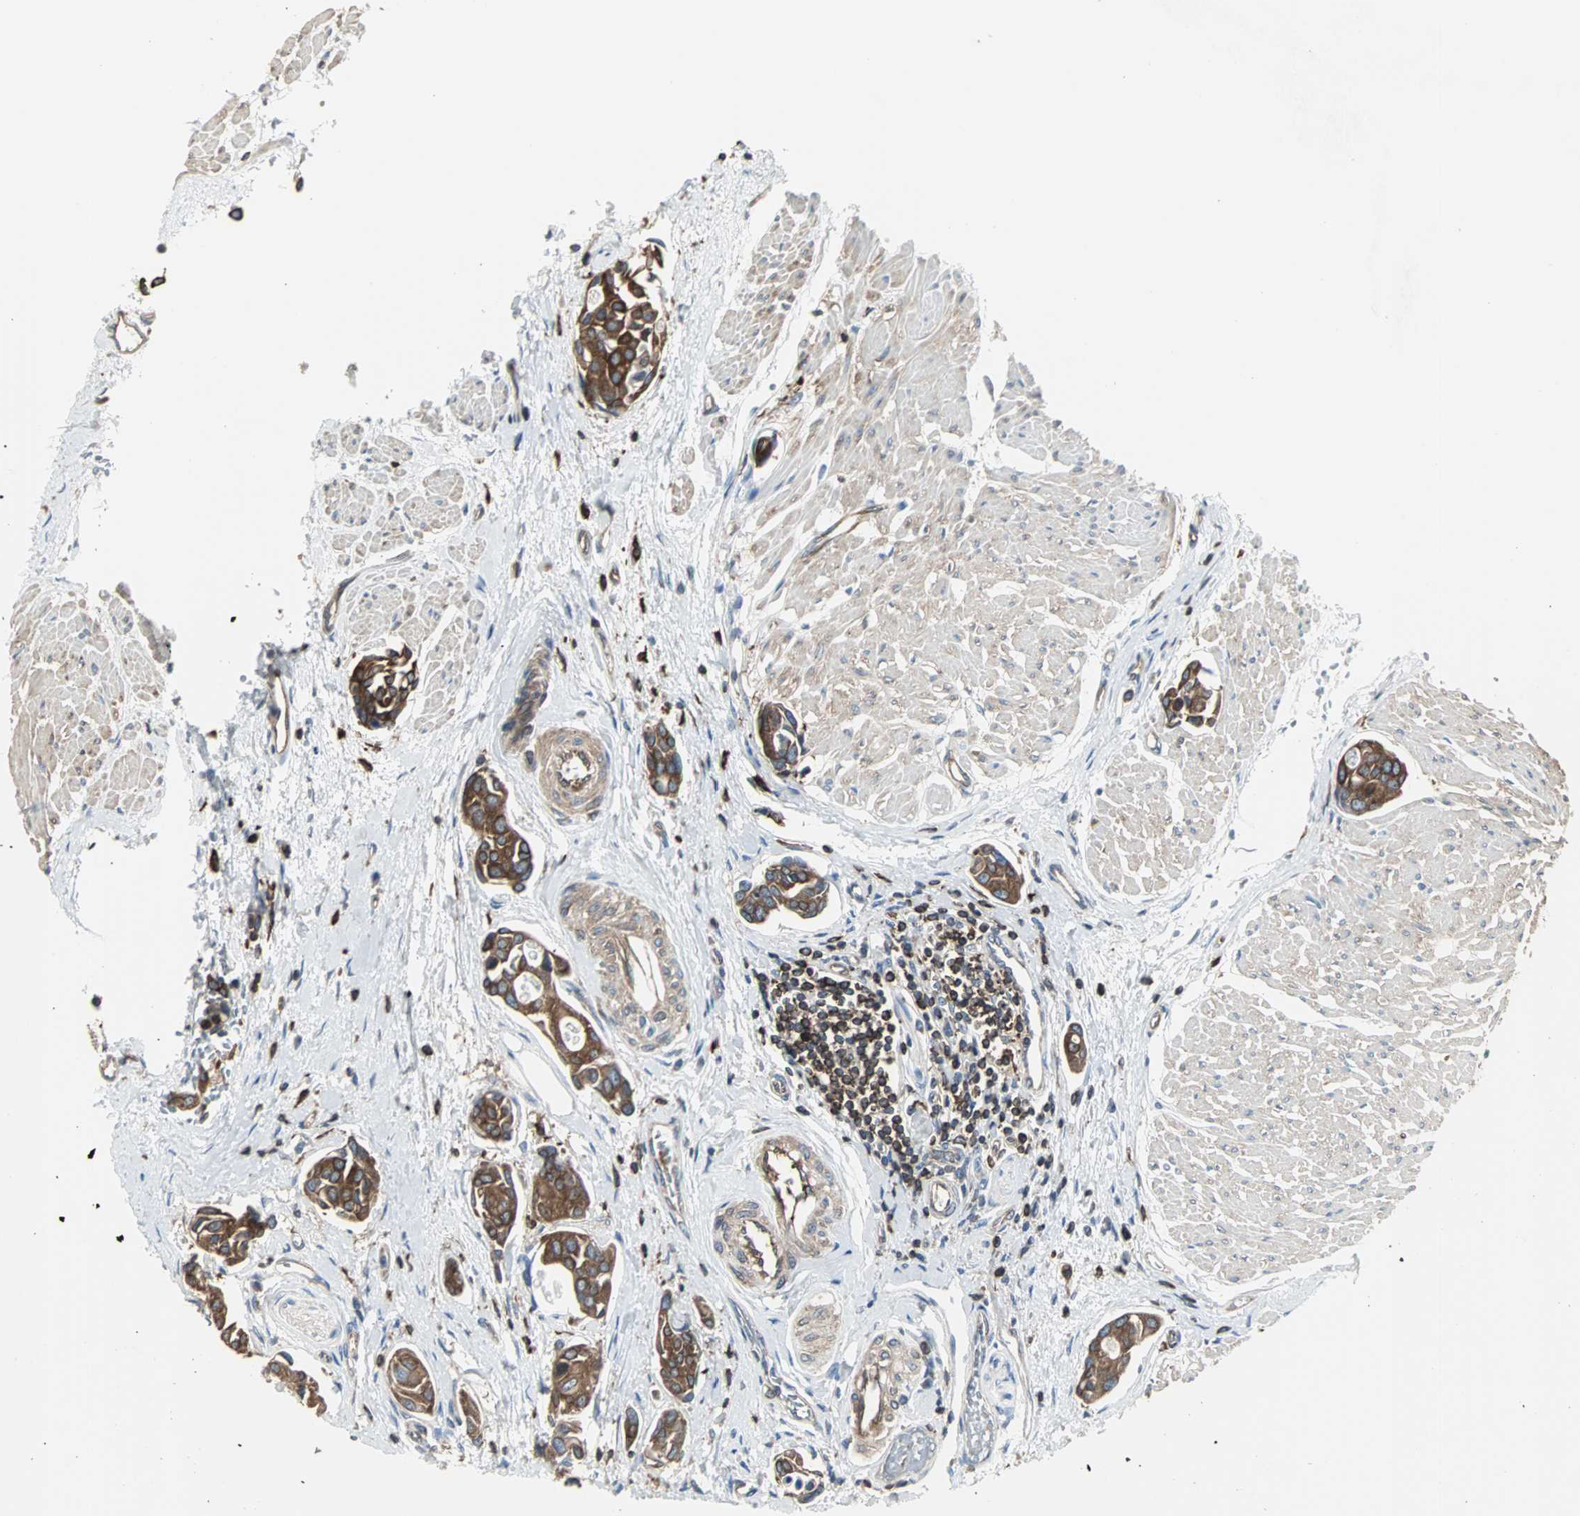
{"staining": {"intensity": "strong", "quantity": ">75%", "location": "cytoplasmic/membranous"}, "tissue": "urothelial cancer", "cell_type": "Tumor cells", "image_type": "cancer", "snomed": [{"axis": "morphology", "description": "Urothelial carcinoma, High grade"}, {"axis": "topography", "description": "Urinary bladder"}], "caption": "An image of urothelial cancer stained for a protein demonstrates strong cytoplasmic/membranous brown staining in tumor cells. The protein is stained brown, and the nuclei are stained in blue (DAB (3,3'-diaminobenzidine) IHC with brightfield microscopy, high magnification).", "gene": "LRRFIP1", "patient": {"sex": "male", "age": 78}}